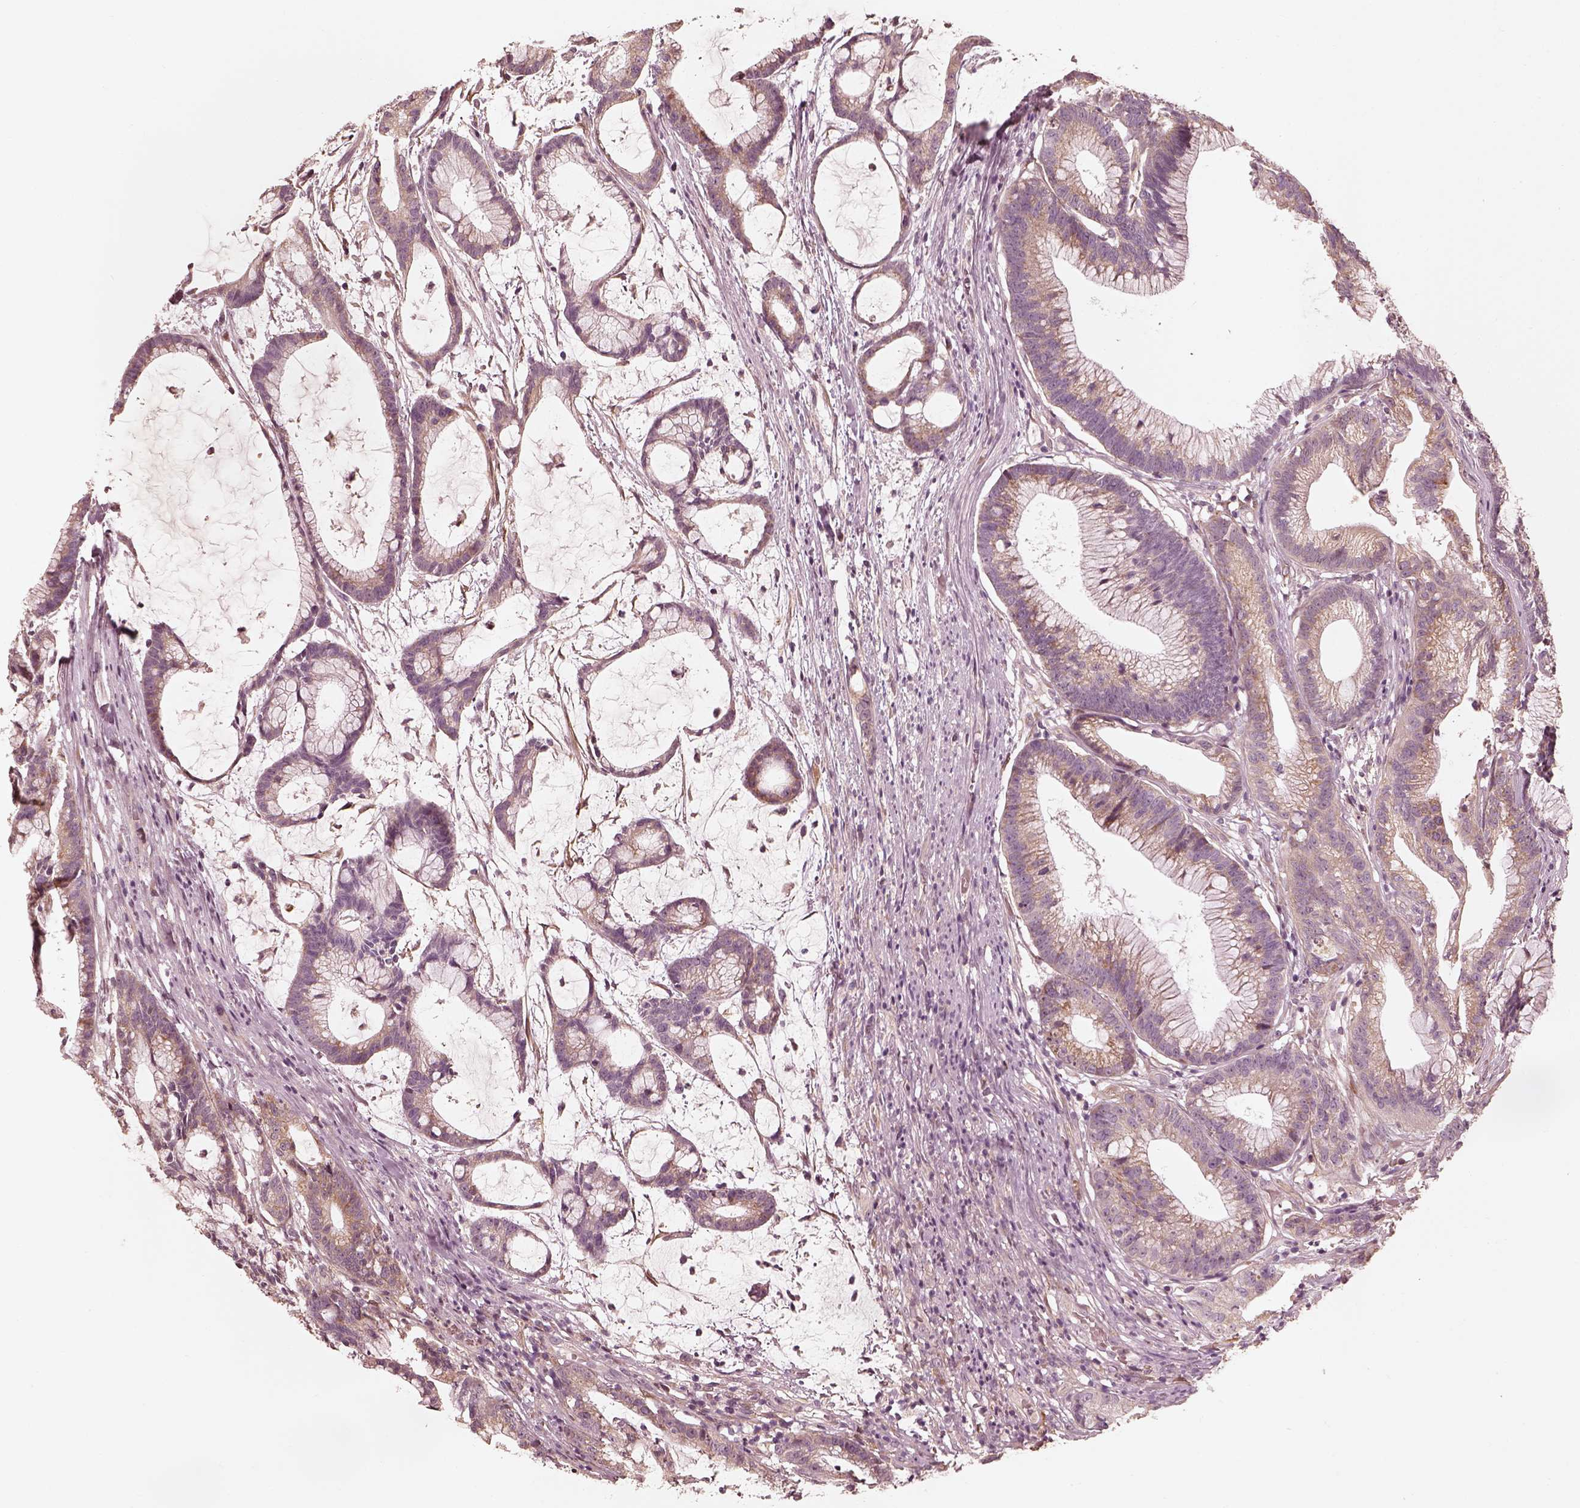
{"staining": {"intensity": "moderate", "quantity": ">75%", "location": "cytoplasmic/membranous"}, "tissue": "colorectal cancer", "cell_type": "Tumor cells", "image_type": "cancer", "snomed": [{"axis": "morphology", "description": "Adenocarcinoma, NOS"}, {"axis": "topography", "description": "Colon"}], "caption": "Approximately >75% of tumor cells in adenocarcinoma (colorectal) reveal moderate cytoplasmic/membranous protein expression as visualized by brown immunohistochemical staining.", "gene": "WLS", "patient": {"sex": "female", "age": 78}}